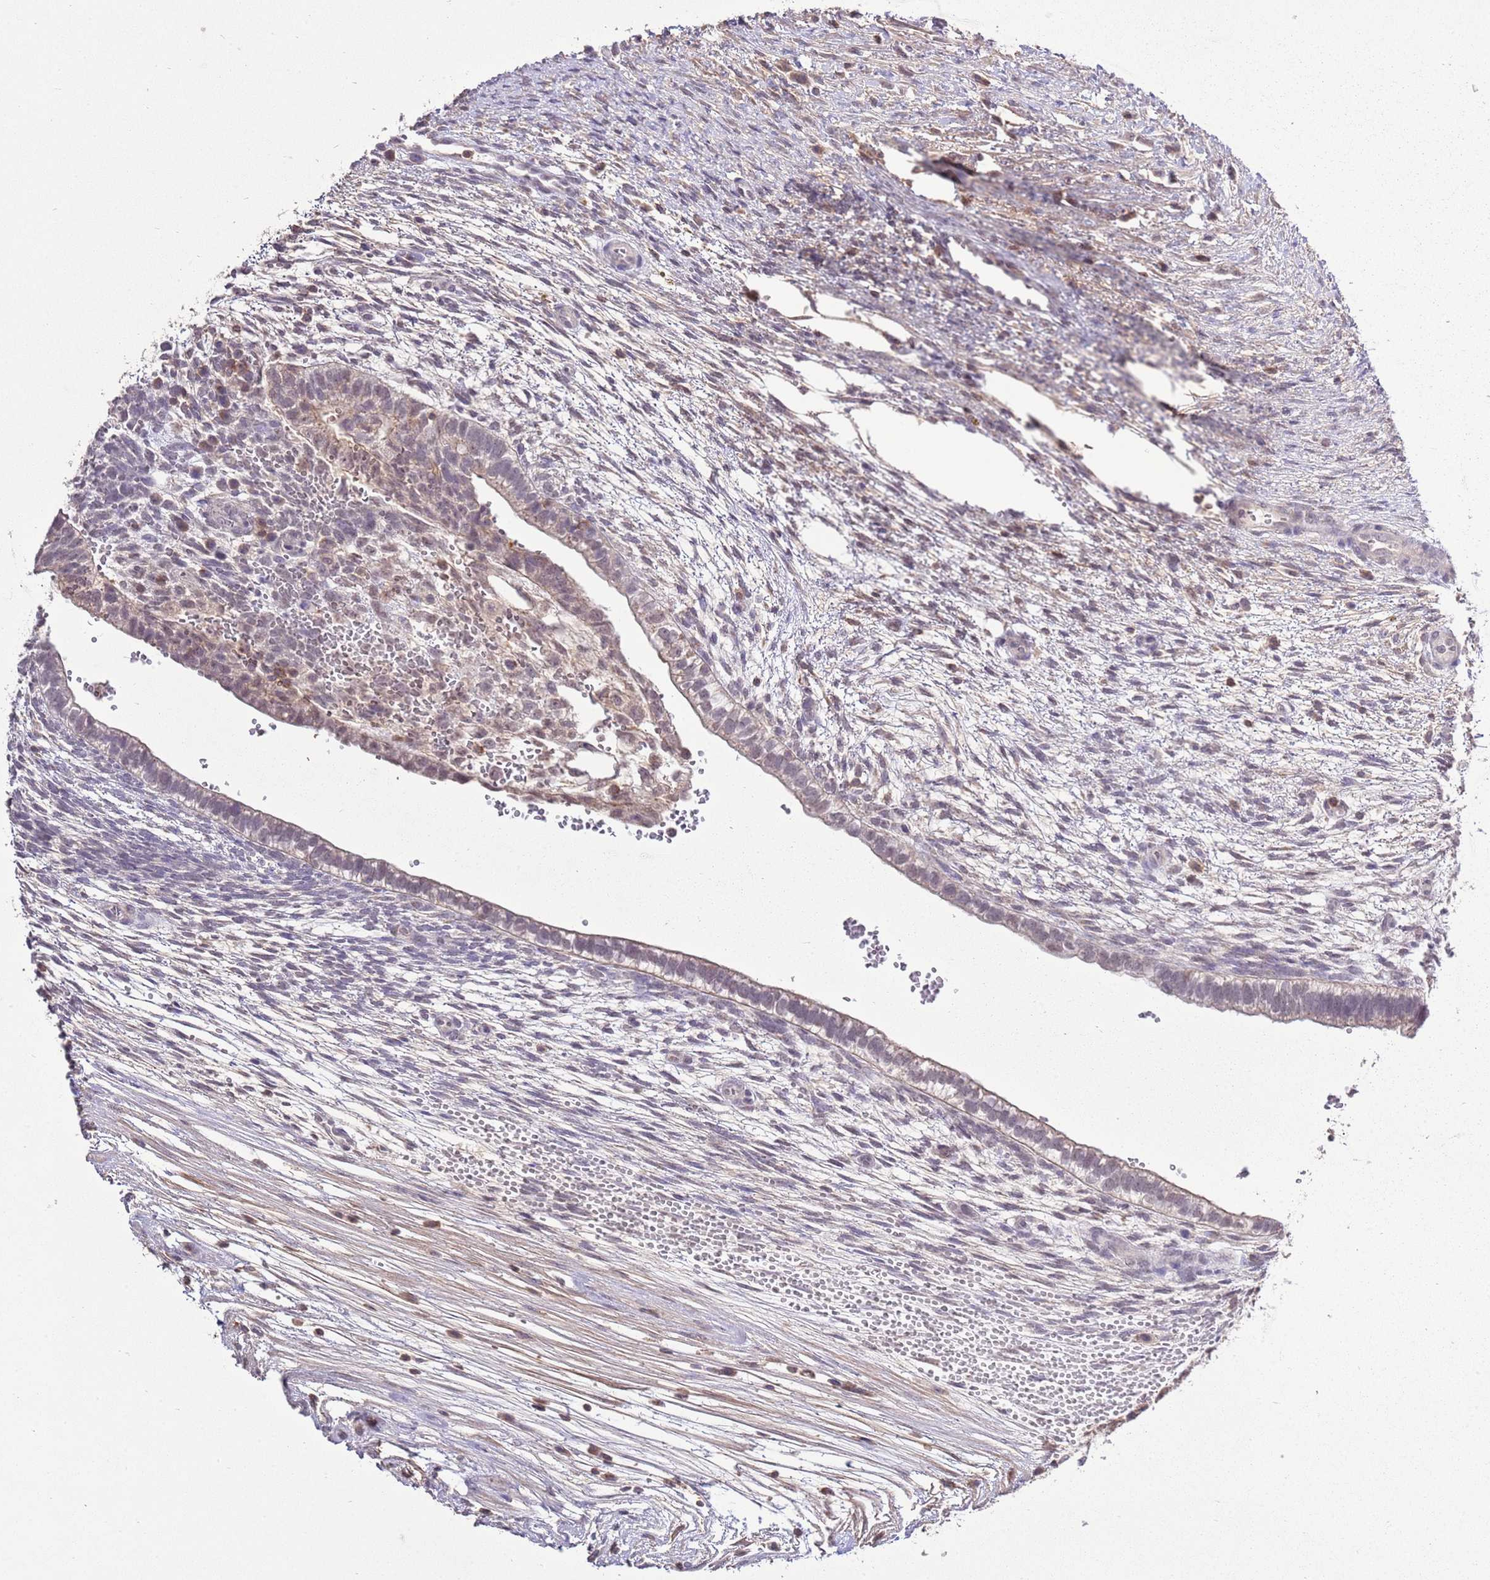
{"staining": {"intensity": "negative", "quantity": "none", "location": "none"}, "tissue": "testis cancer", "cell_type": "Tumor cells", "image_type": "cancer", "snomed": [{"axis": "morphology", "description": "Normal tissue, NOS"}, {"axis": "morphology", "description": "Carcinoma, Embryonal, NOS"}, {"axis": "topography", "description": "Testis"}], "caption": "This is an immunohistochemistry (IHC) histopathology image of testis cancer. There is no staining in tumor cells.", "gene": "EFHD1", "patient": {"sex": "male", "age": 32}}